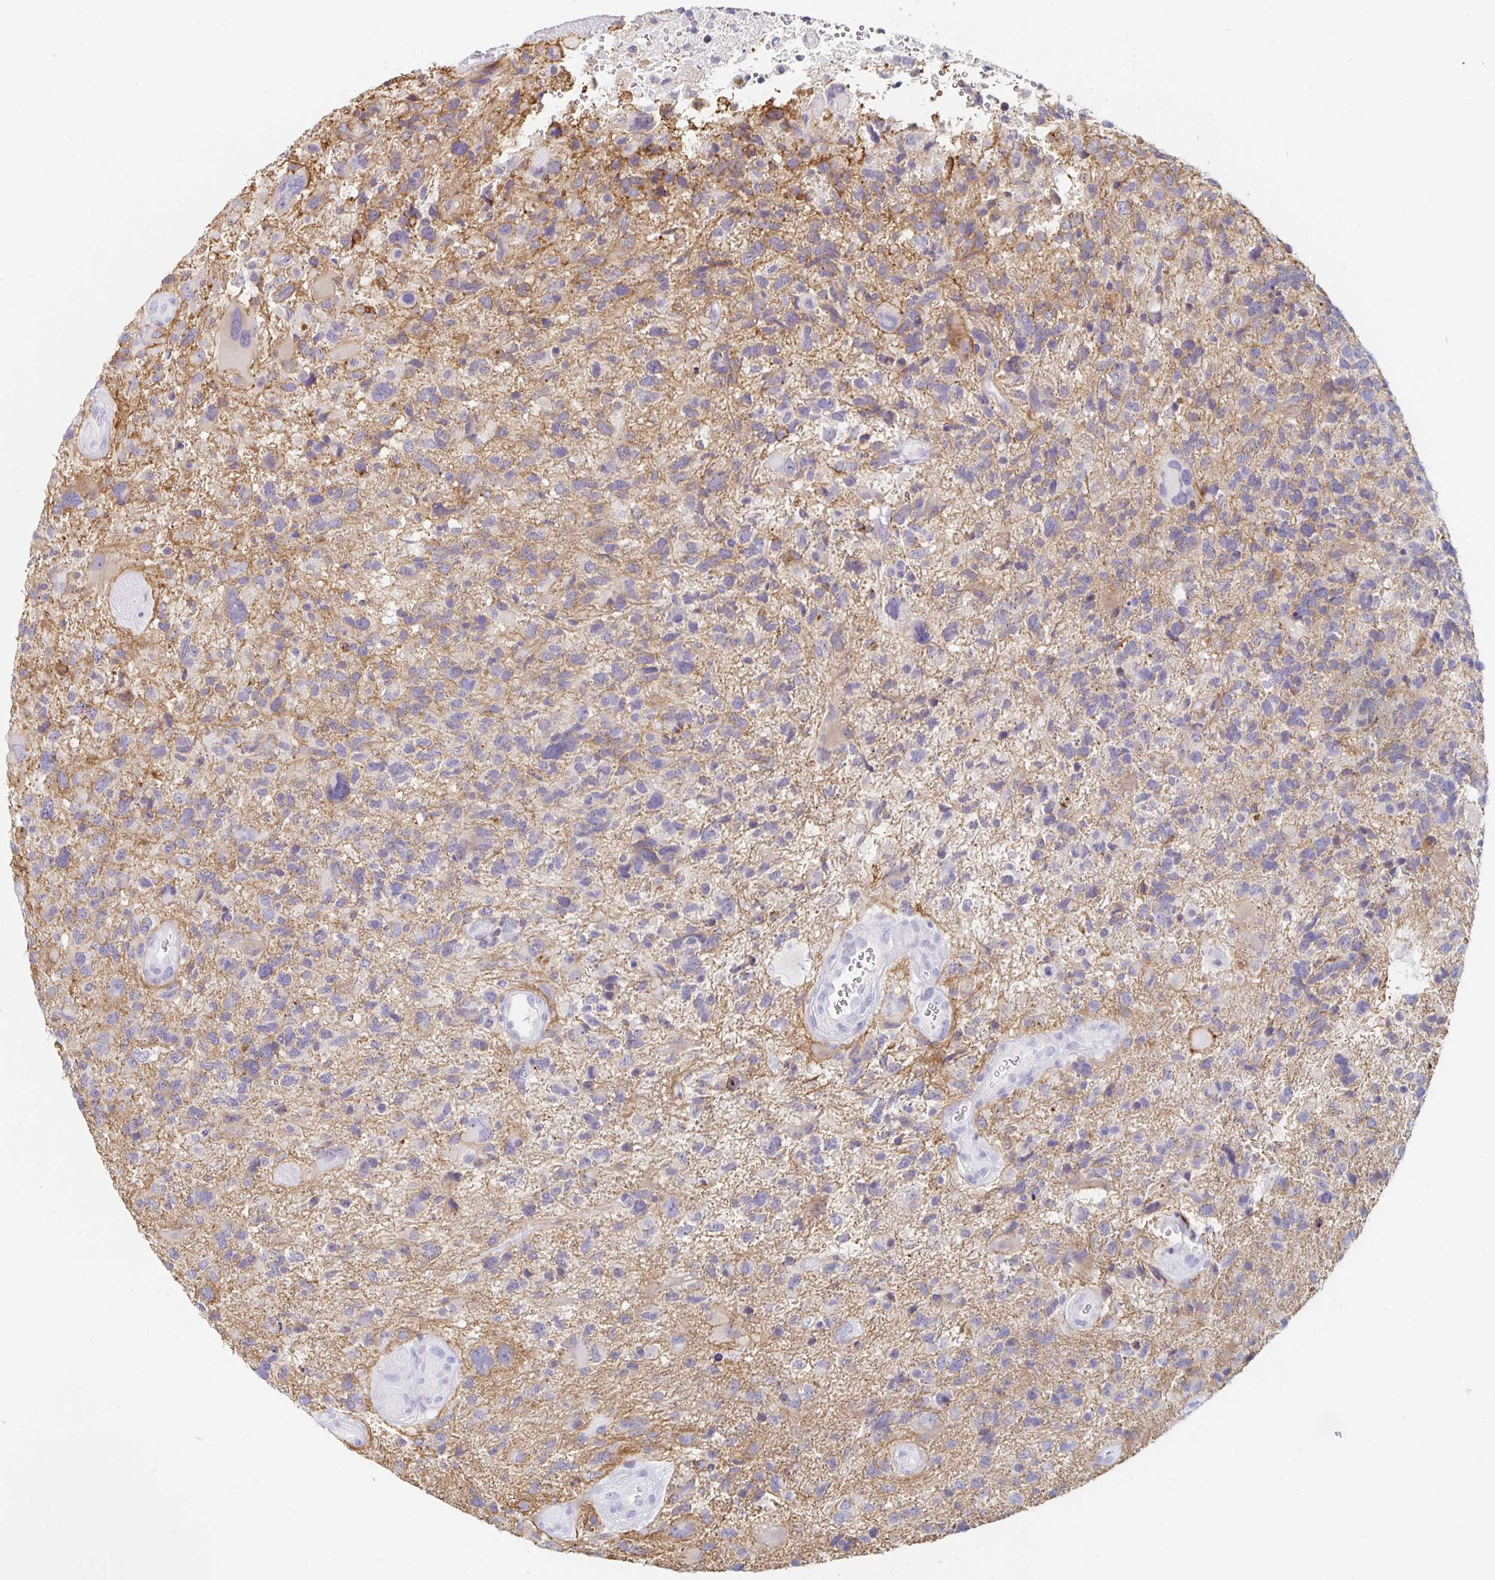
{"staining": {"intensity": "weak", "quantity": "<25%", "location": "cytoplasmic/membranous"}, "tissue": "glioma", "cell_type": "Tumor cells", "image_type": "cancer", "snomed": [{"axis": "morphology", "description": "Glioma, malignant, High grade"}, {"axis": "topography", "description": "Brain"}], "caption": "The immunohistochemistry micrograph has no significant expression in tumor cells of malignant high-grade glioma tissue. (Brightfield microscopy of DAB (3,3'-diaminobenzidine) immunohistochemistry at high magnification).", "gene": "KCNQ2", "patient": {"sex": "female", "age": 71}}